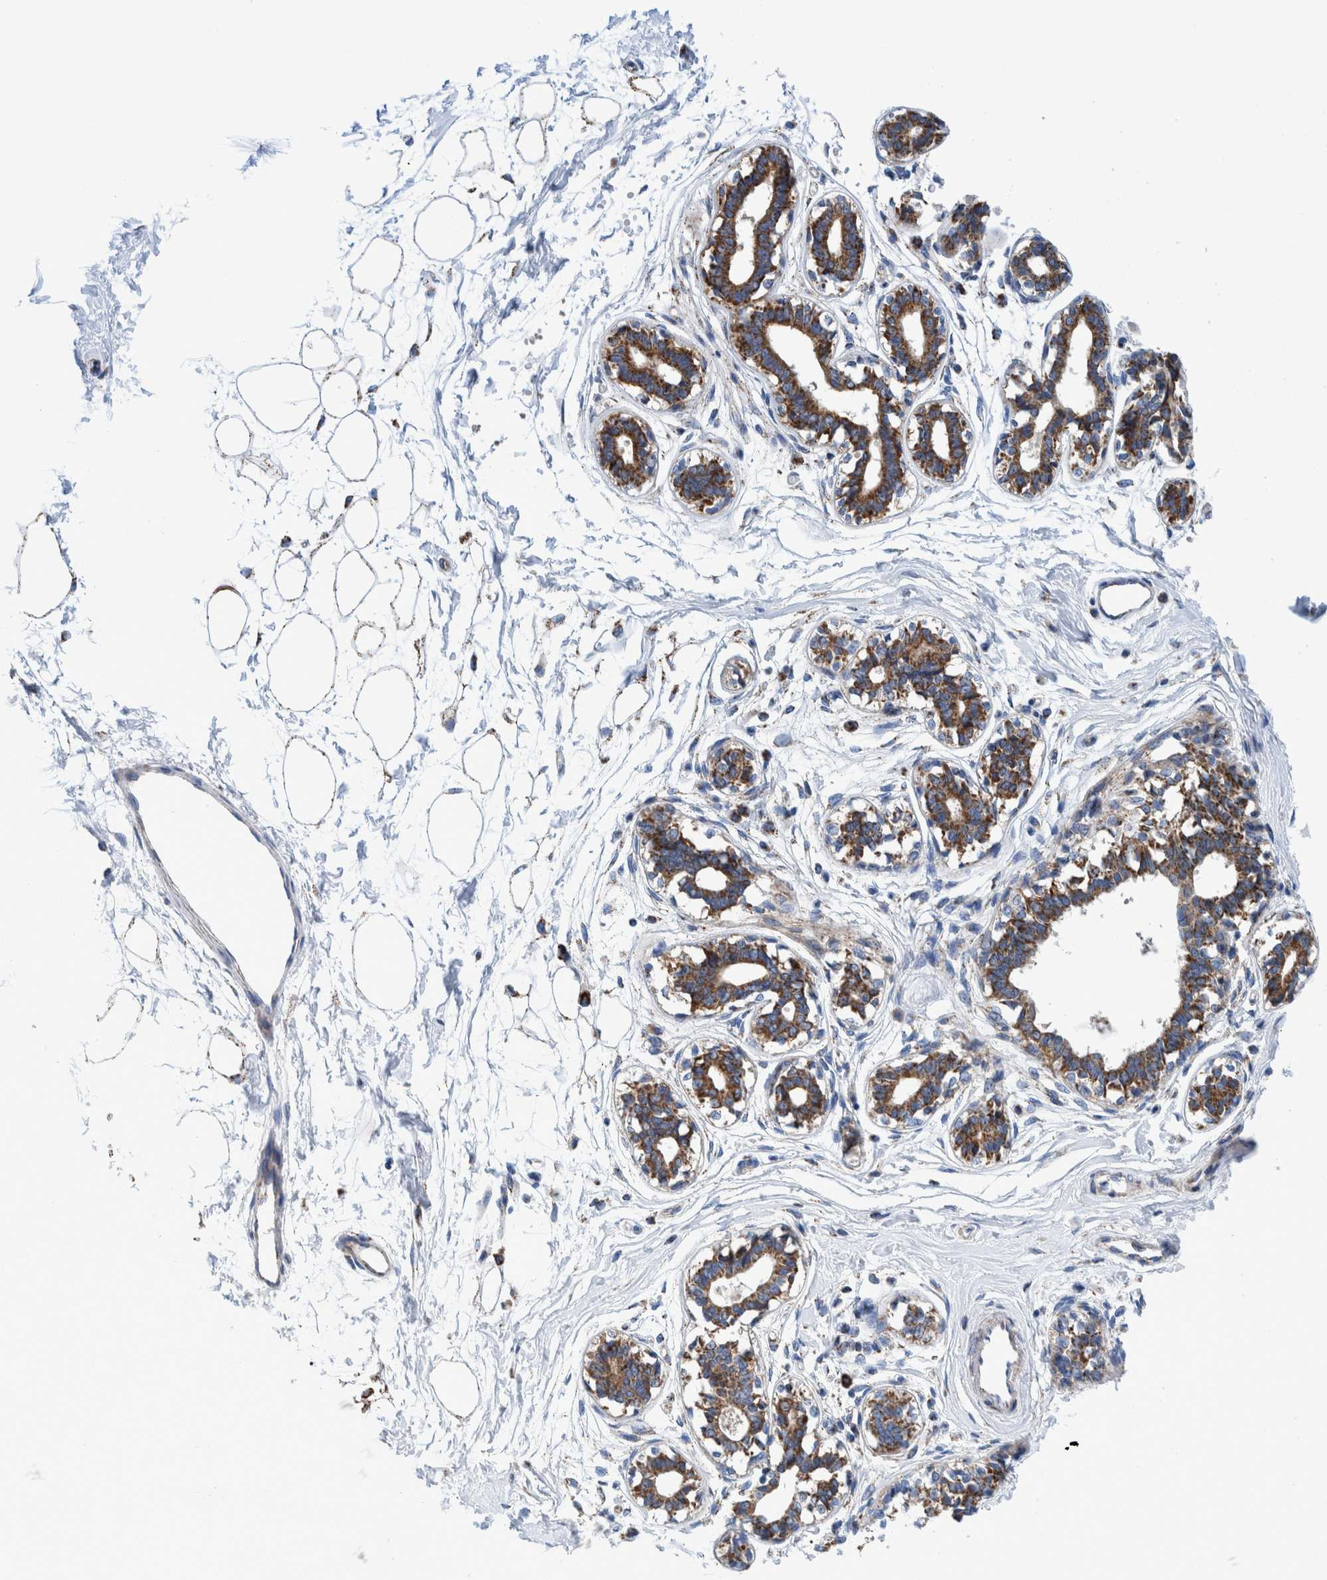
{"staining": {"intensity": "moderate", "quantity": ">75%", "location": "cytoplasmic/membranous"}, "tissue": "breast", "cell_type": "Adipocytes", "image_type": "normal", "snomed": [{"axis": "morphology", "description": "Normal tissue, NOS"}, {"axis": "topography", "description": "Breast"}], "caption": "This image reveals IHC staining of unremarkable breast, with medium moderate cytoplasmic/membranous expression in approximately >75% of adipocytes.", "gene": "BZW2", "patient": {"sex": "female", "age": 45}}